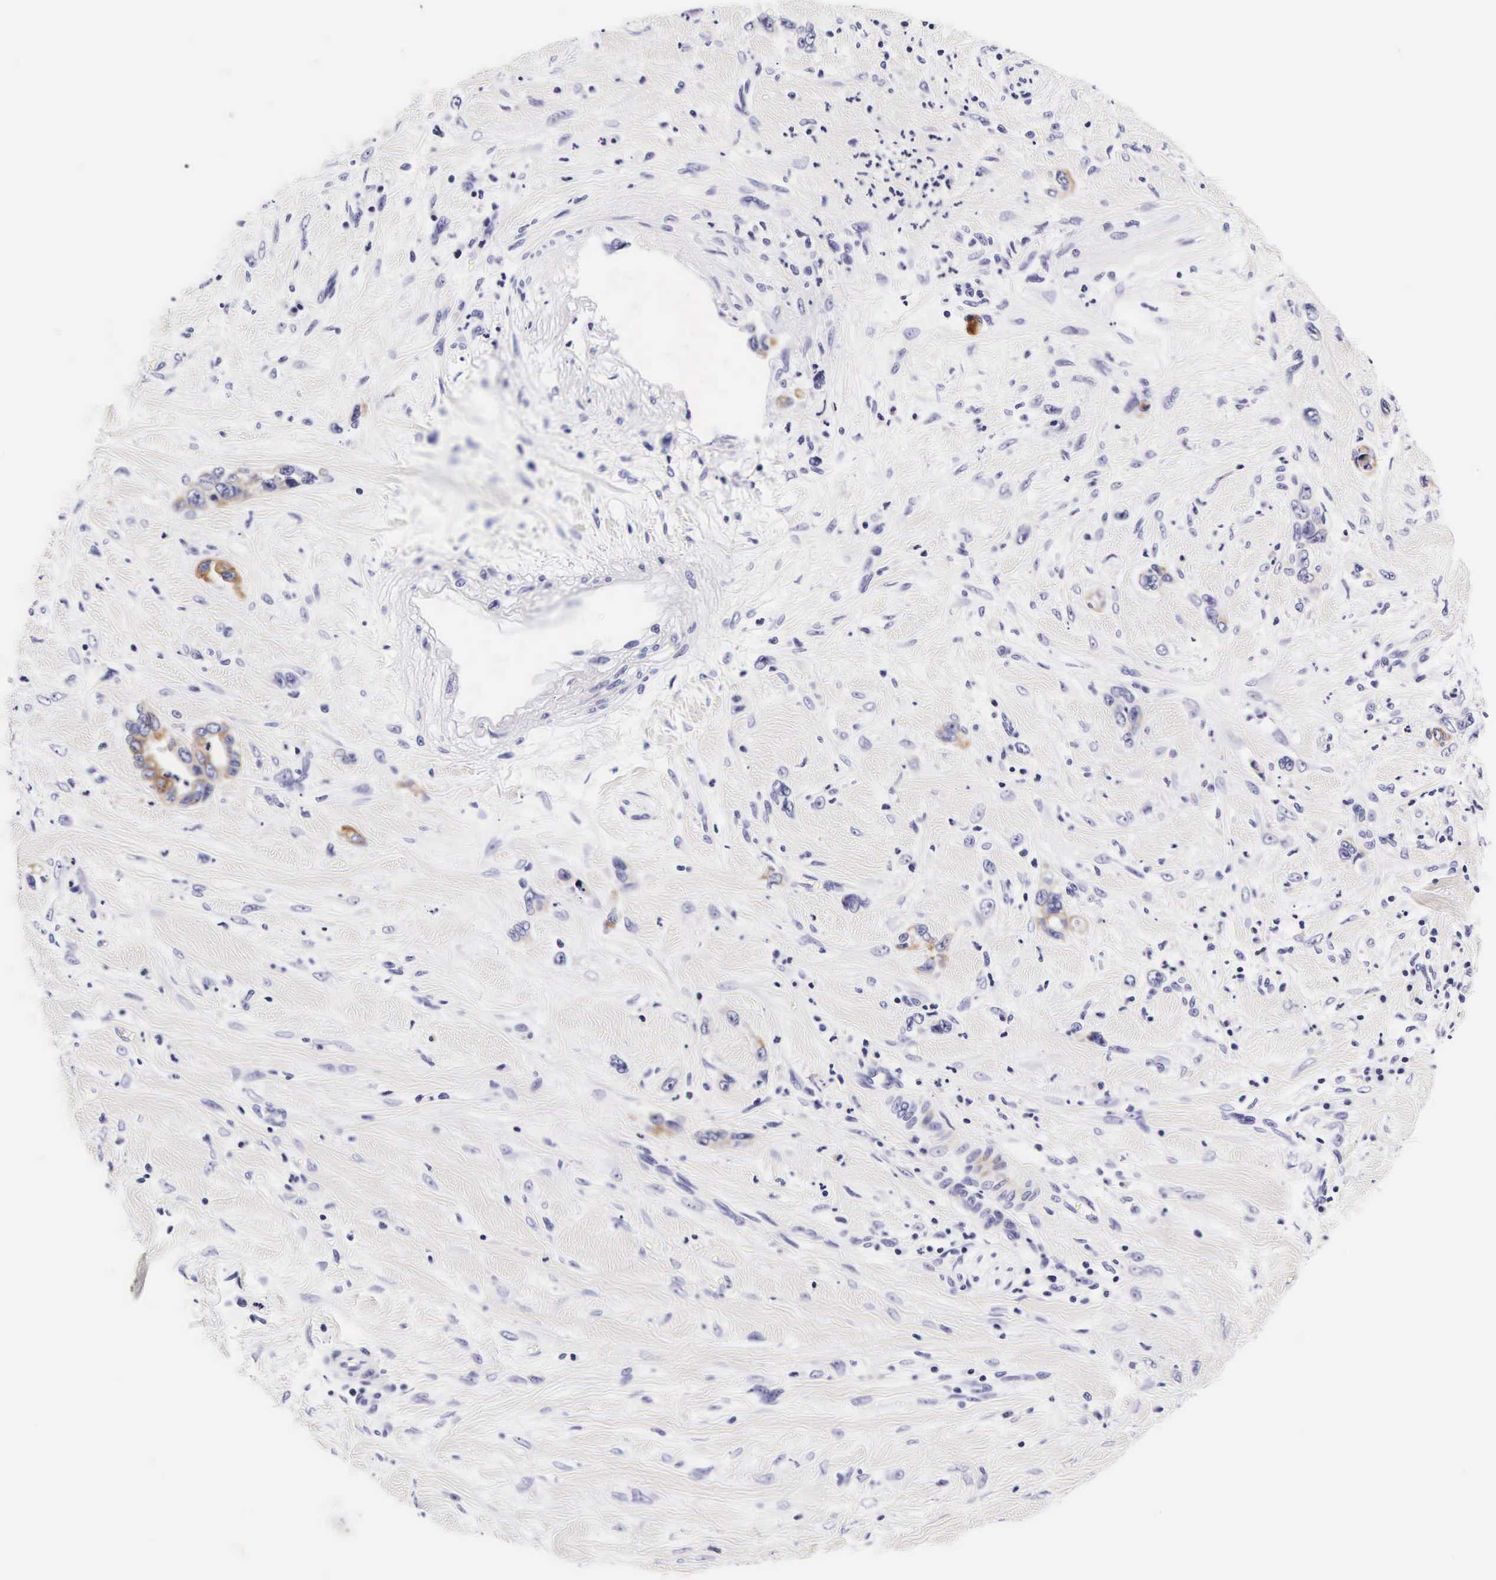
{"staining": {"intensity": "negative", "quantity": "none", "location": "none"}, "tissue": "pancreatic cancer", "cell_type": "Tumor cells", "image_type": "cancer", "snomed": [{"axis": "morphology", "description": "Adenocarcinoma, NOS"}, {"axis": "topography", "description": "Pancreas"}], "caption": "High magnification brightfield microscopy of pancreatic cancer (adenocarcinoma) stained with DAB (3,3'-diaminobenzidine) (brown) and counterstained with hematoxylin (blue): tumor cells show no significant expression.", "gene": "UPRT", "patient": {"sex": "male", "age": 69}}